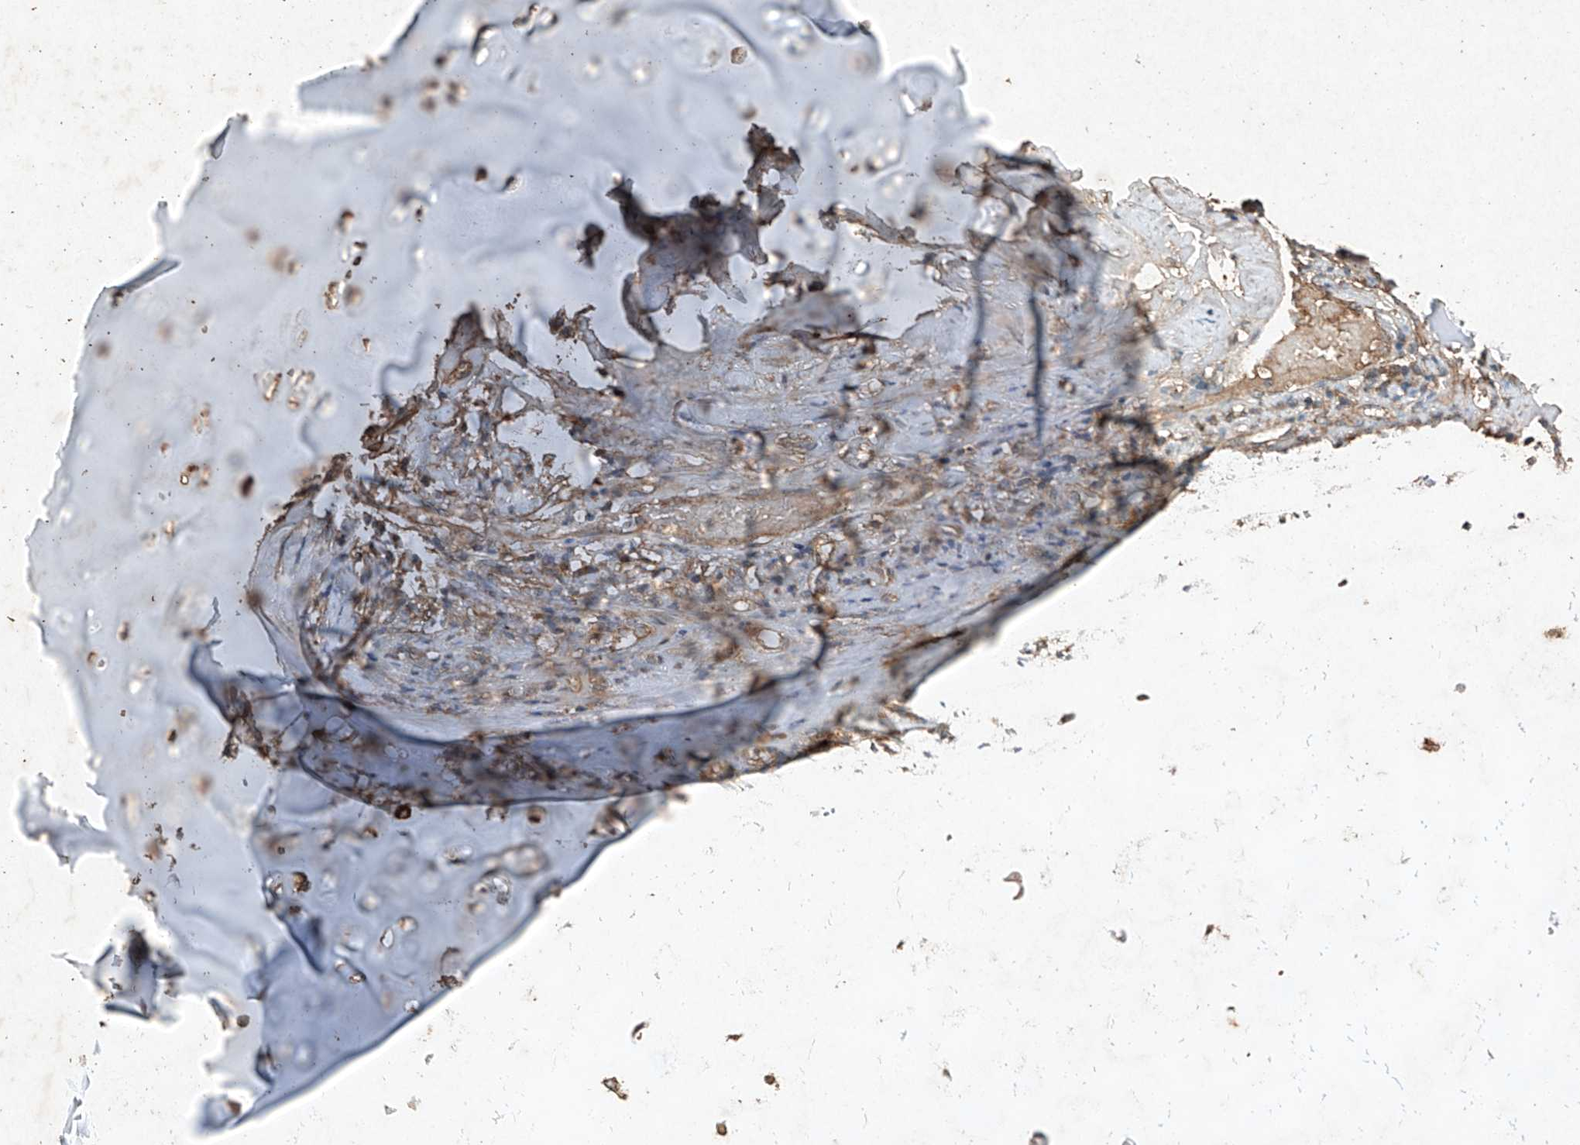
{"staining": {"intensity": "moderate", "quantity": ">75%", "location": "cytoplasmic/membranous"}, "tissue": "adipose tissue", "cell_type": "Adipocytes", "image_type": "normal", "snomed": [{"axis": "morphology", "description": "Normal tissue, NOS"}, {"axis": "morphology", "description": "Basal cell carcinoma"}, {"axis": "topography", "description": "Cartilage tissue"}, {"axis": "topography", "description": "Nasopharynx"}, {"axis": "topography", "description": "Oral tissue"}], "caption": "Adipose tissue stained for a protein demonstrates moderate cytoplasmic/membranous positivity in adipocytes. The protein is stained brown, and the nuclei are stained in blue (DAB IHC with brightfield microscopy, high magnification).", "gene": "STK3", "patient": {"sex": "female", "age": 77}}